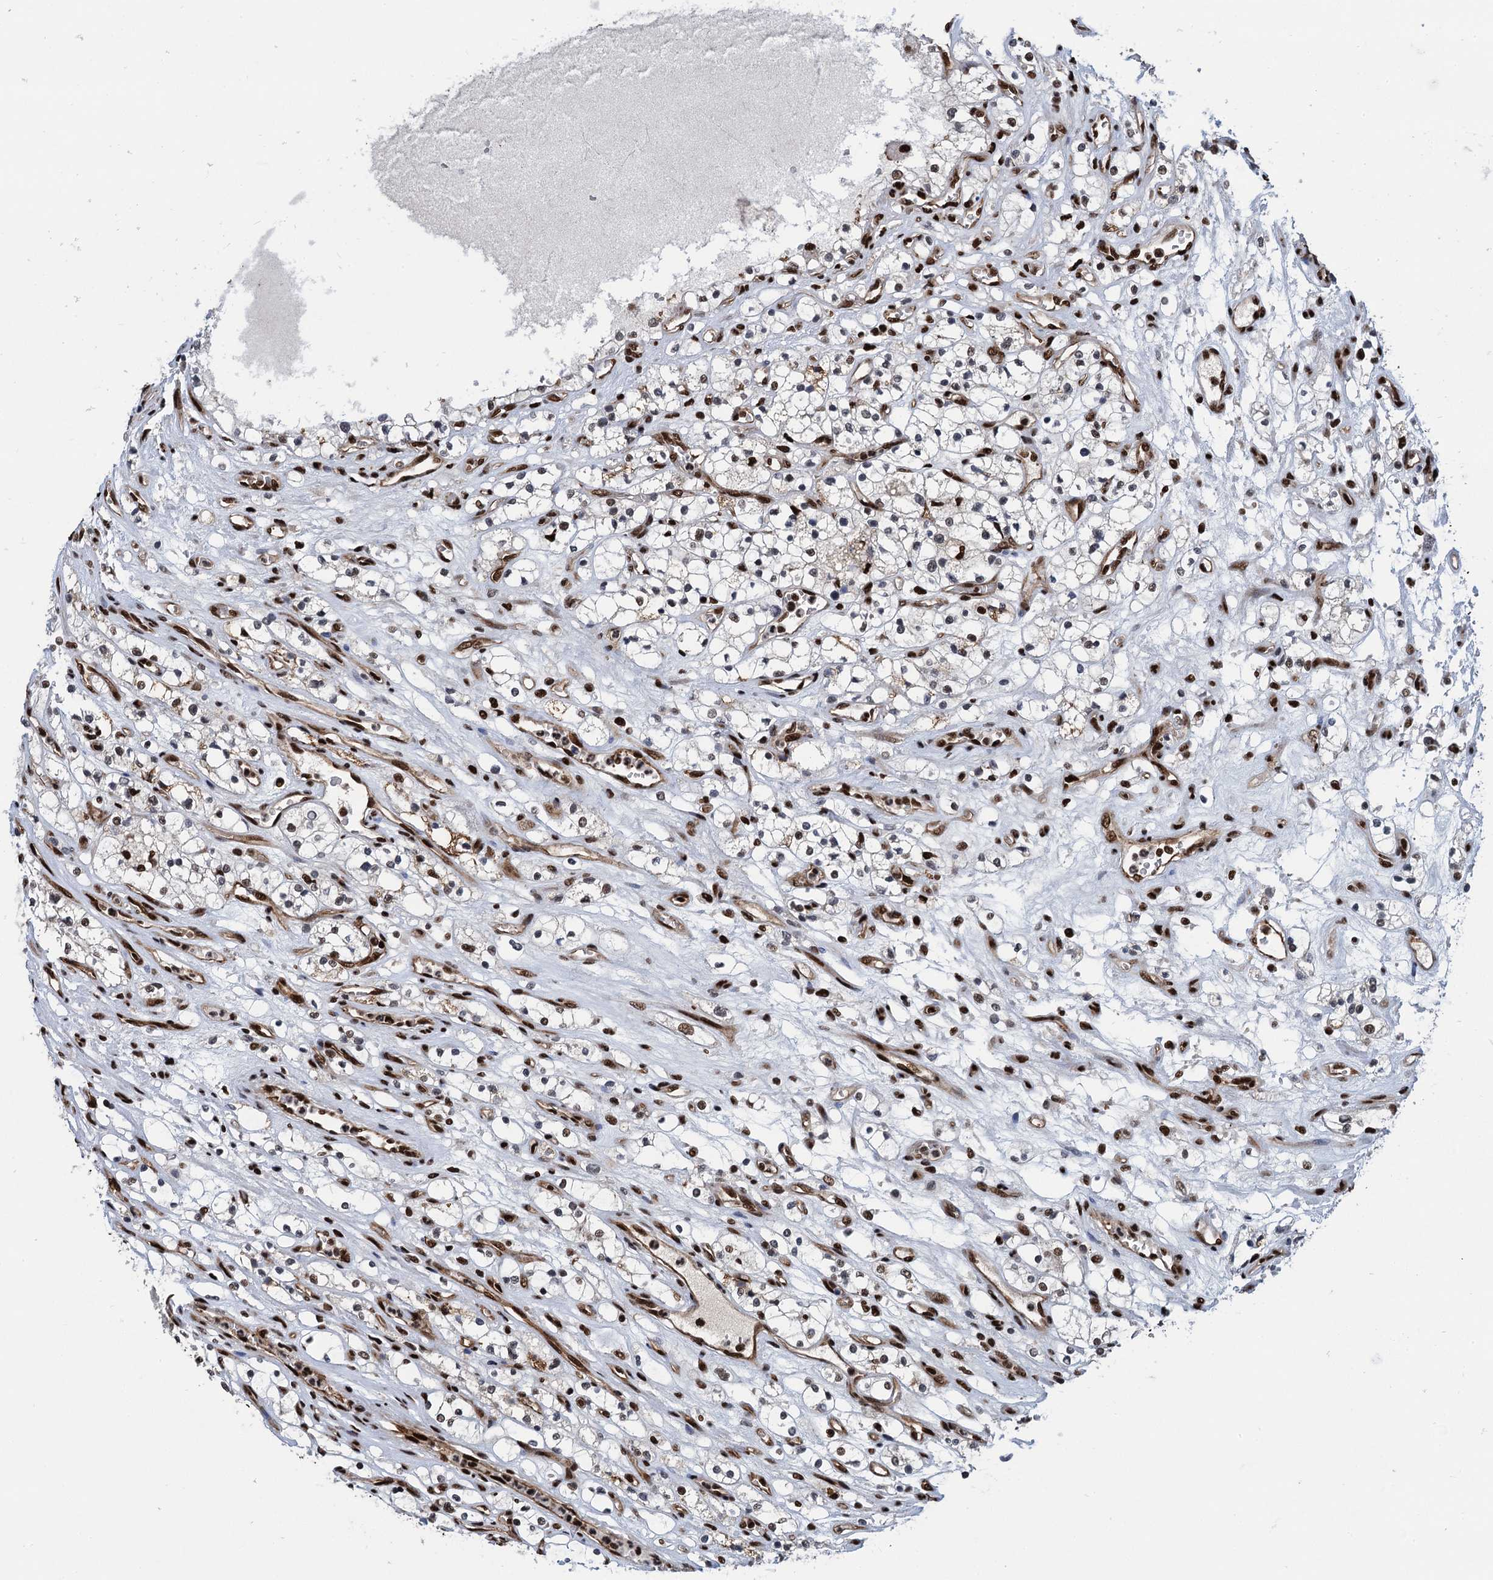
{"staining": {"intensity": "moderate", "quantity": "25%-75%", "location": "nuclear"}, "tissue": "renal cancer", "cell_type": "Tumor cells", "image_type": "cancer", "snomed": [{"axis": "morphology", "description": "Adenocarcinoma, NOS"}, {"axis": "topography", "description": "Kidney"}], "caption": "Tumor cells display medium levels of moderate nuclear positivity in about 25%-75% of cells in human renal cancer (adenocarcinoma). The protein is stained brown, and the nuclei are stained in blue (DAB IHC with brightfield microscopy, high magnification).", "gene": "PPP4R1", "patient": {"sex": "female", "age": 69}}